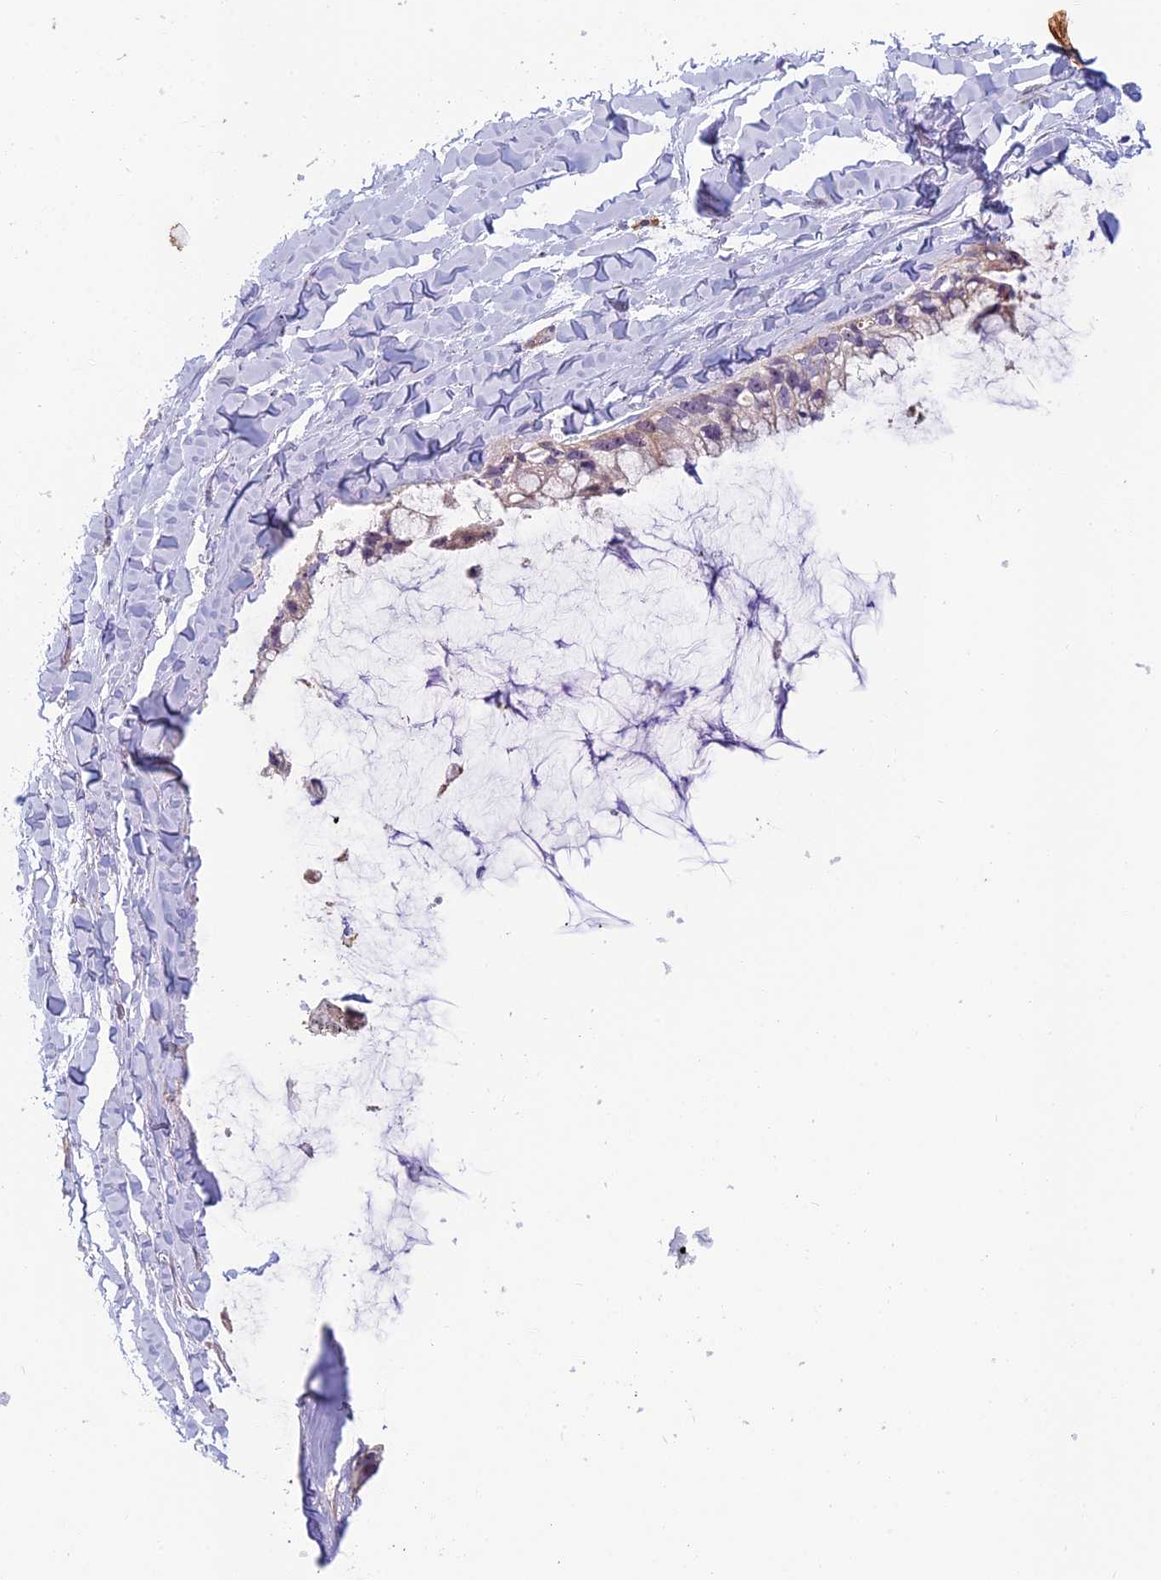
{"staining": {"intensity": "weak", "quantity": ">75%", "location": "cytoplasmic/membranous"}, "tissue": "ovarian cancer", "cell_type": "Tumor cells", "image_type": "cancer", "snomed": [{"axis": "morphology", "description": "Cystadenocarcinoma, mucinous, NOS"}, {"axis": "topography", "description": "Ovary"}], "caption": "Ovarian cancer was stained to show a protein in brown. There is low levels of weak cytoplasmic/membranous positivity in about >75% of tumor cells.", "gene": "NOC2L", "patient": {"sex": "female", "age": 39}}